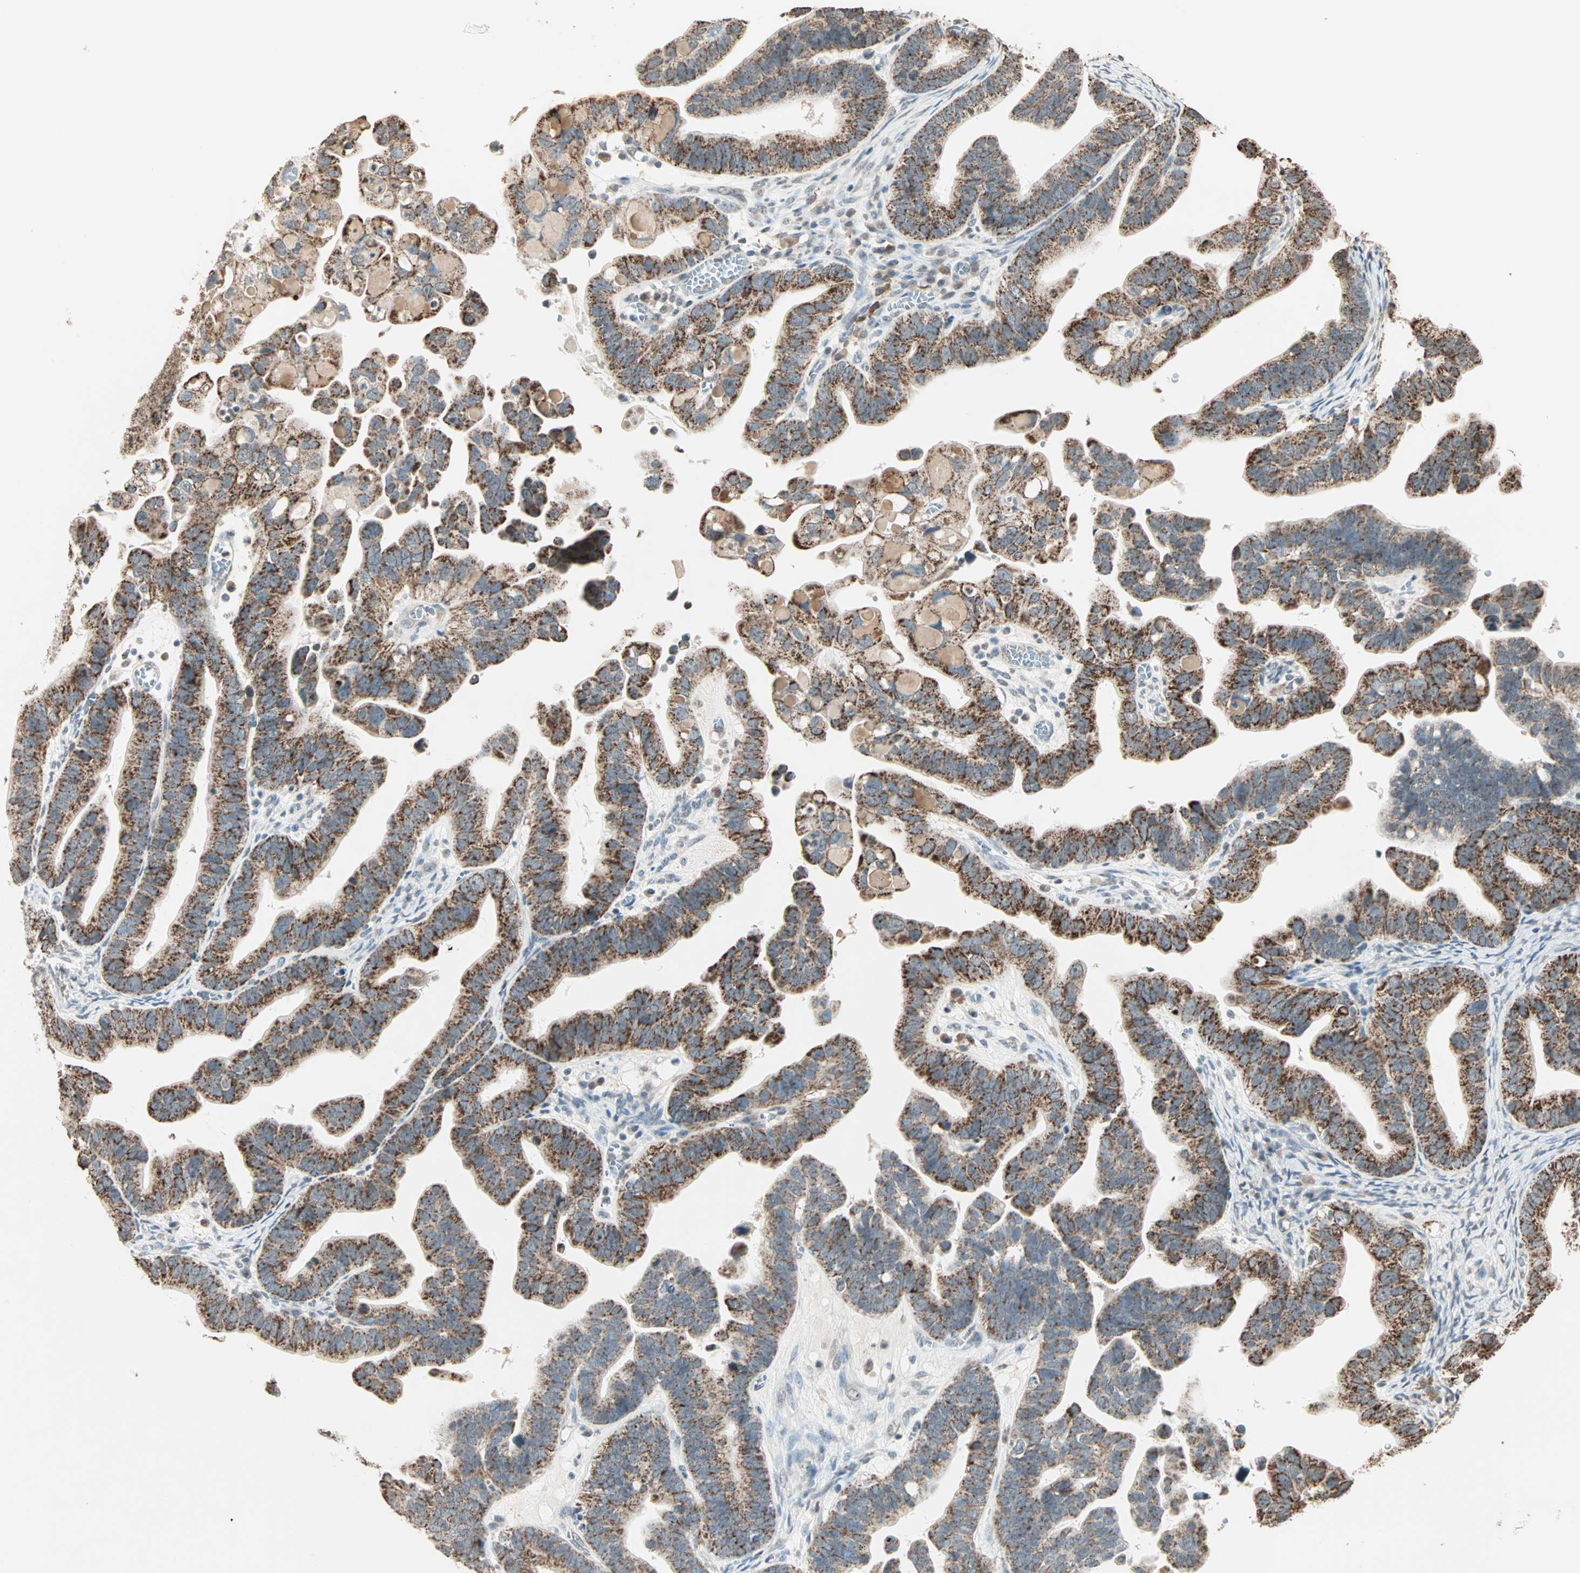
{"staining": {"intensity": "strong", "quantity": ">75%", "location": "cytoplasmic/membranous"}, "tissue": "ovarian cancer", "cell_type": "Tumor cells", "image_type": "cancer", "snomed": [{"axis": "morphology", "description": "Cystadenocarcinoma, serous, NOS"}, {"axis": "topography", "description": "Ovary"}], "caption": "This is a micrograph of IHC staining of ovarian cancer (serous cystadenocarcinoma), which shows strong staining in the cytoplasmic/membranous of tumor cells.", "gene": "PRELID1", "patient": {"sex": "female", "age": 56}}